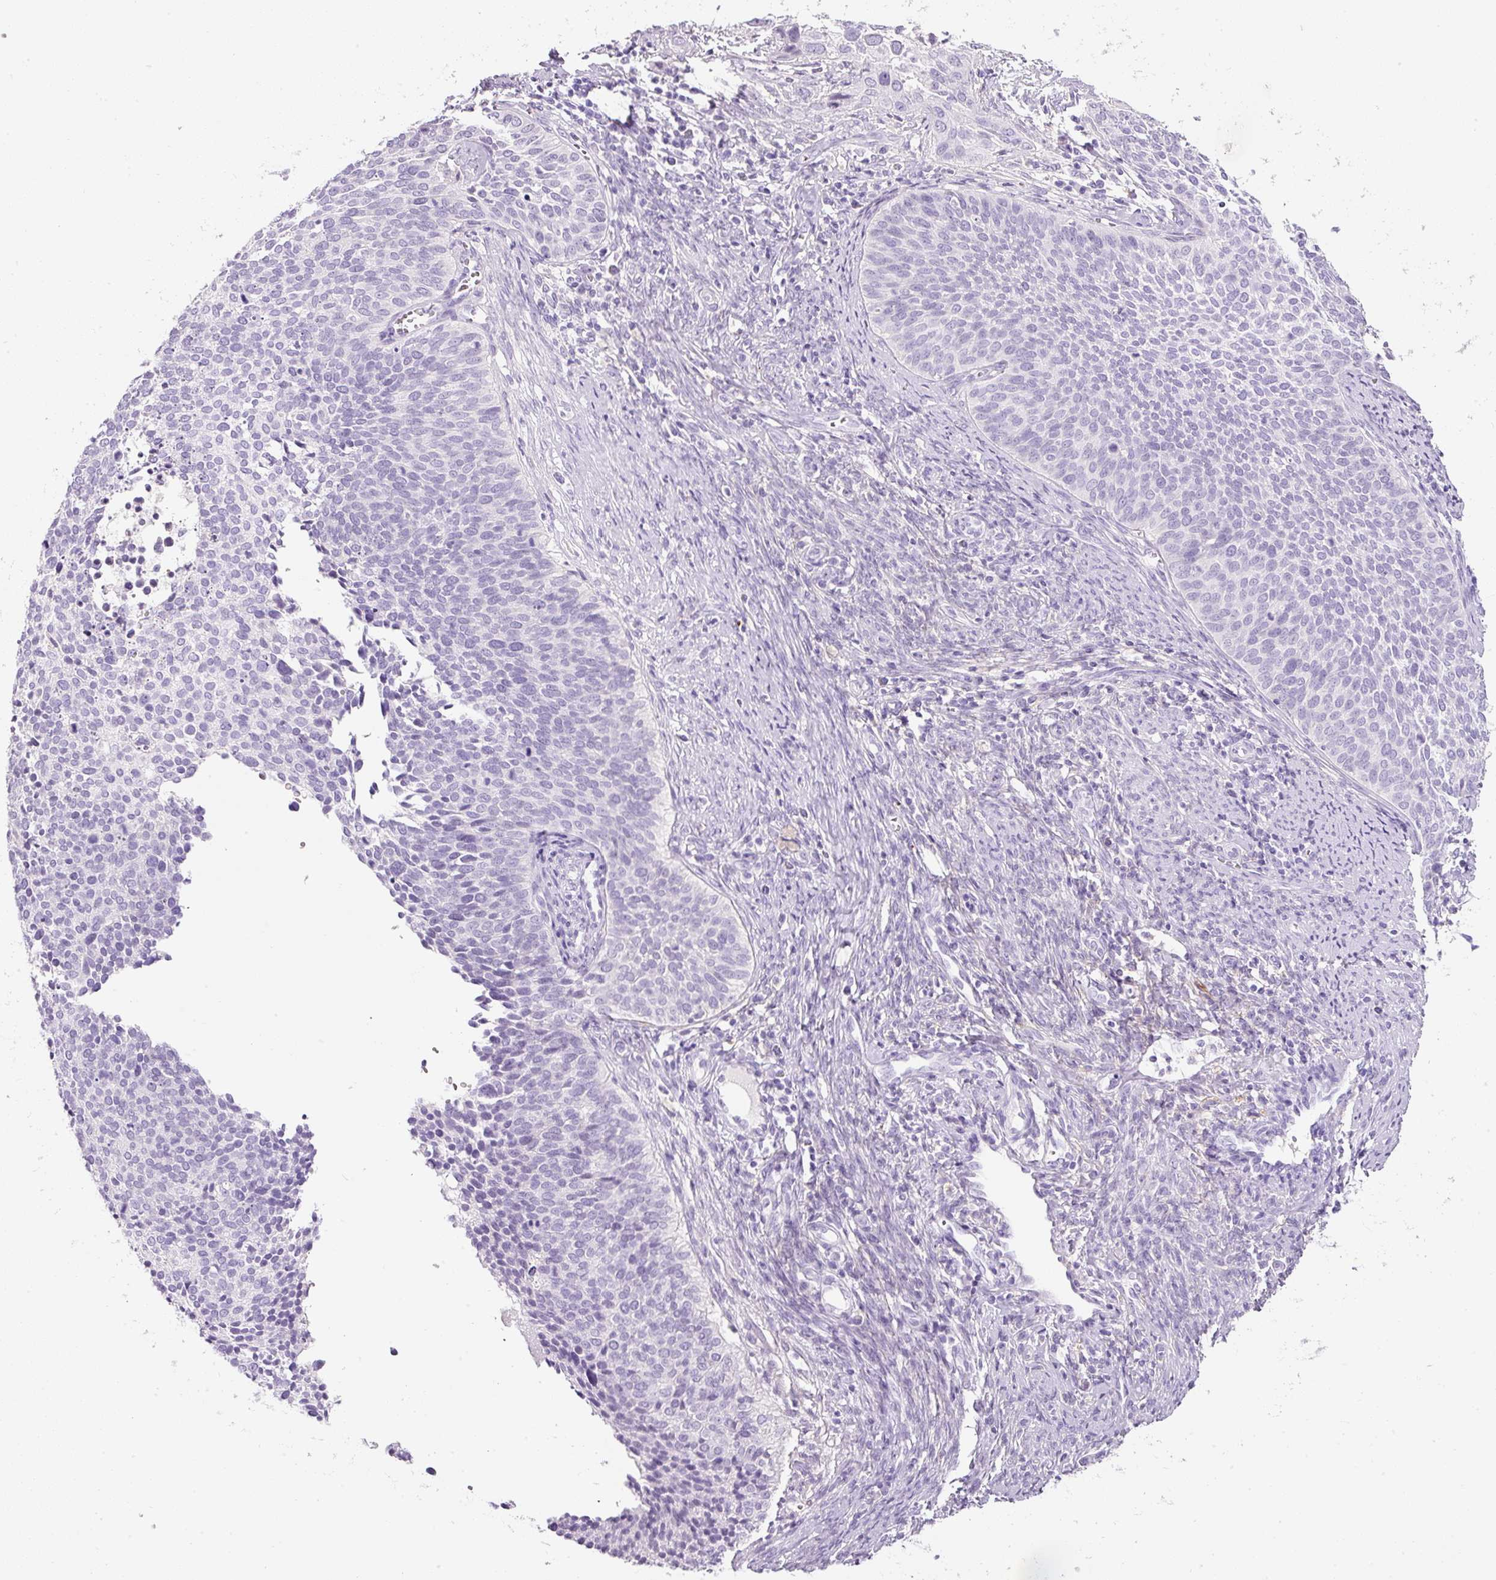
{"staining": {"intensity": "negative", "quantity": "none", "location": "none"}, "tissue": "cervical cancer", "cell_type": "Tumor cells", "image_type": "cancer", "snomed": [{"axis": "morphology", "description": "Squamous cell carcinoma, NOS"}, {"axis": "topography", "description": "Cervix"}], "caption": "Human cervical cancer stained for a protein using immunohistochemistry (IHC) reveals no staining in tumor cells.", "gene": "DNM1", "patient": {"sex": "female", "age": 34}}